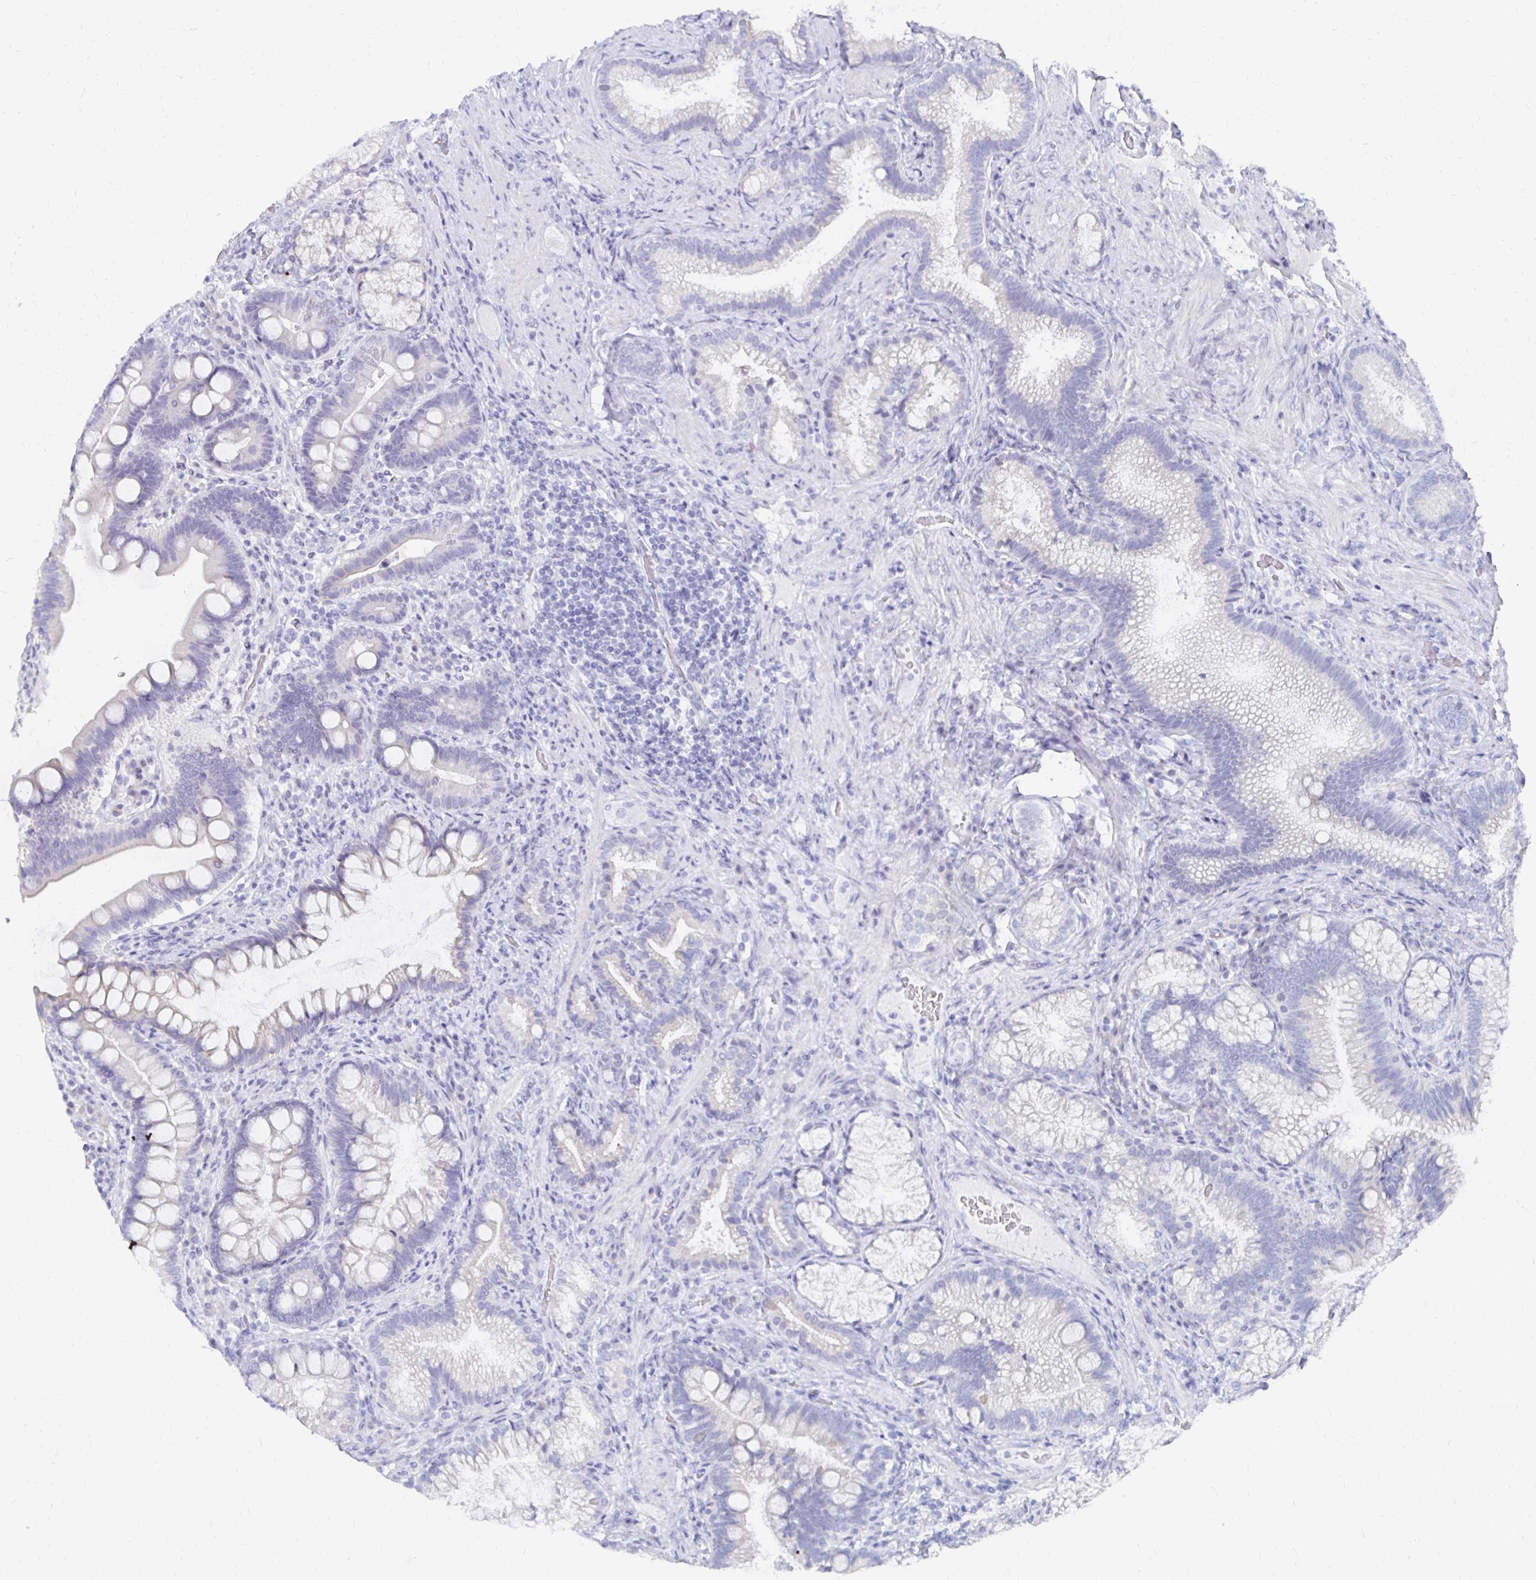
{"staining": {"intensity": "negative", "quantity": "none", "location": "none"}, "tissue": "duodenum", "cell_type": "Glandular cells", "image_type": "normal", "snomed": [{"axis": "morphology", "description": "Normal tissue, NOS"}, {"axis": "topography", "description": "Pancreas"}, {"axis": "topography", "description": "Duodenum"}], "caption": "This histopathology image is of unremarkable duodenum stained with IHC to label a protein in brown with the nuclei are counter-stained blue. There is no staining in glandular cells. The staining is performed using DAB (3,3'-diaminobenzidine) brown chromogen with nuclei counter-stained in using hematoxylin.", "gene": "SYCP3", "patient": {"sex": "male", "age": 59}}